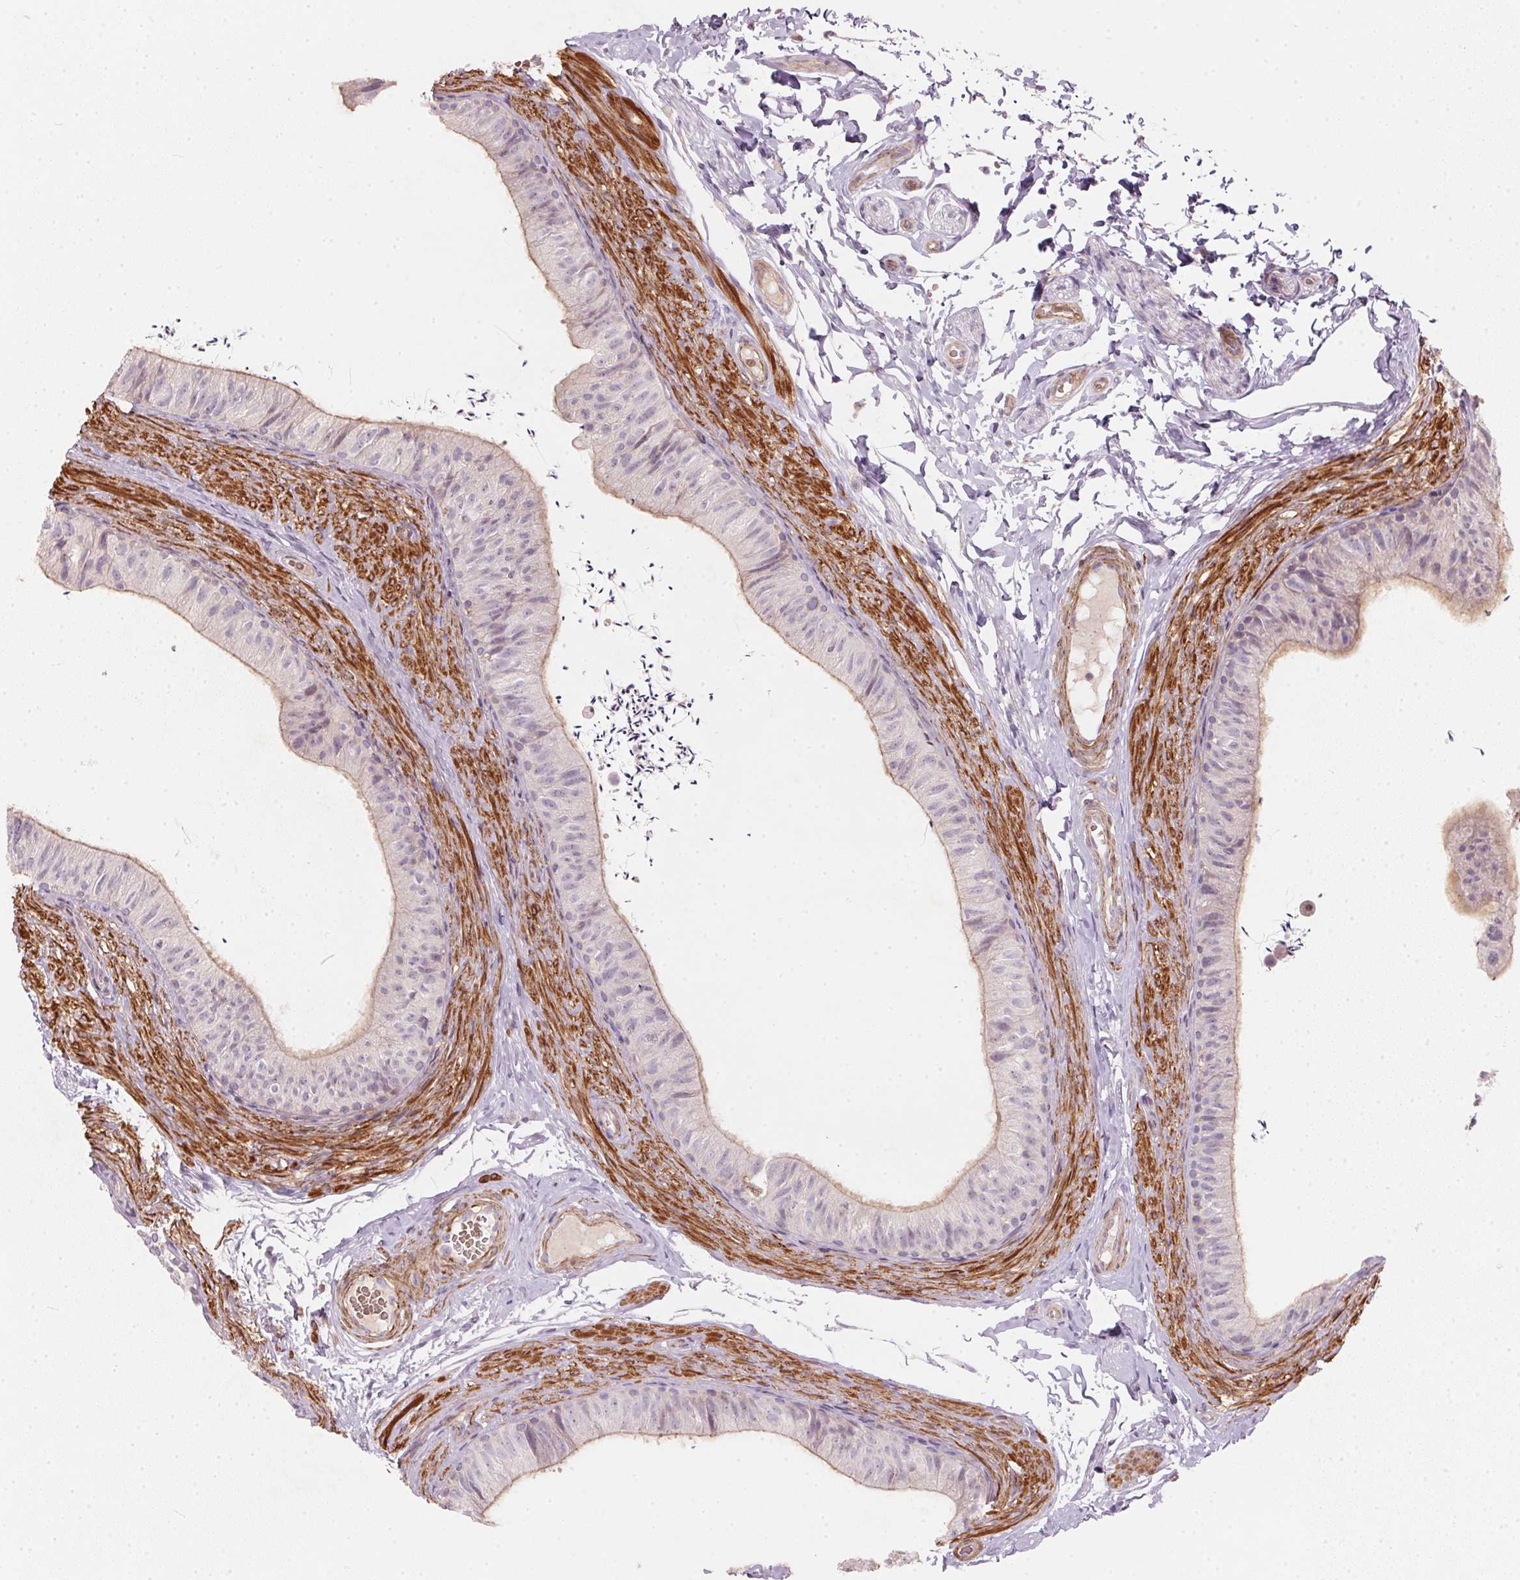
{"staining": {"intensity": "weak", "quantity": "25%-75%", "location": "cytoplasmic/membranous"}, "tissue": "epididymis", "cell_type": "Glandular cells", "image_type": "normal", "snomed": [{"axis": "morphology", "description": "Normal tissue, NOS"}, {"axis": "topography", "description": "Epididymis, spermatic cord, NOS"}, {"axis": "topography", "description": "Epididymis"}, {"axis": "topography", "description": "Peripheral nerve tissue"}], "caption": "Glandular cells display low levels of weak cytoplasmic/membranous expression in approximately 25%-75% of cells in unremarkable human epididymis.", "gene": "KCNK15", "patient": {"sex": "male", "age": 29}}